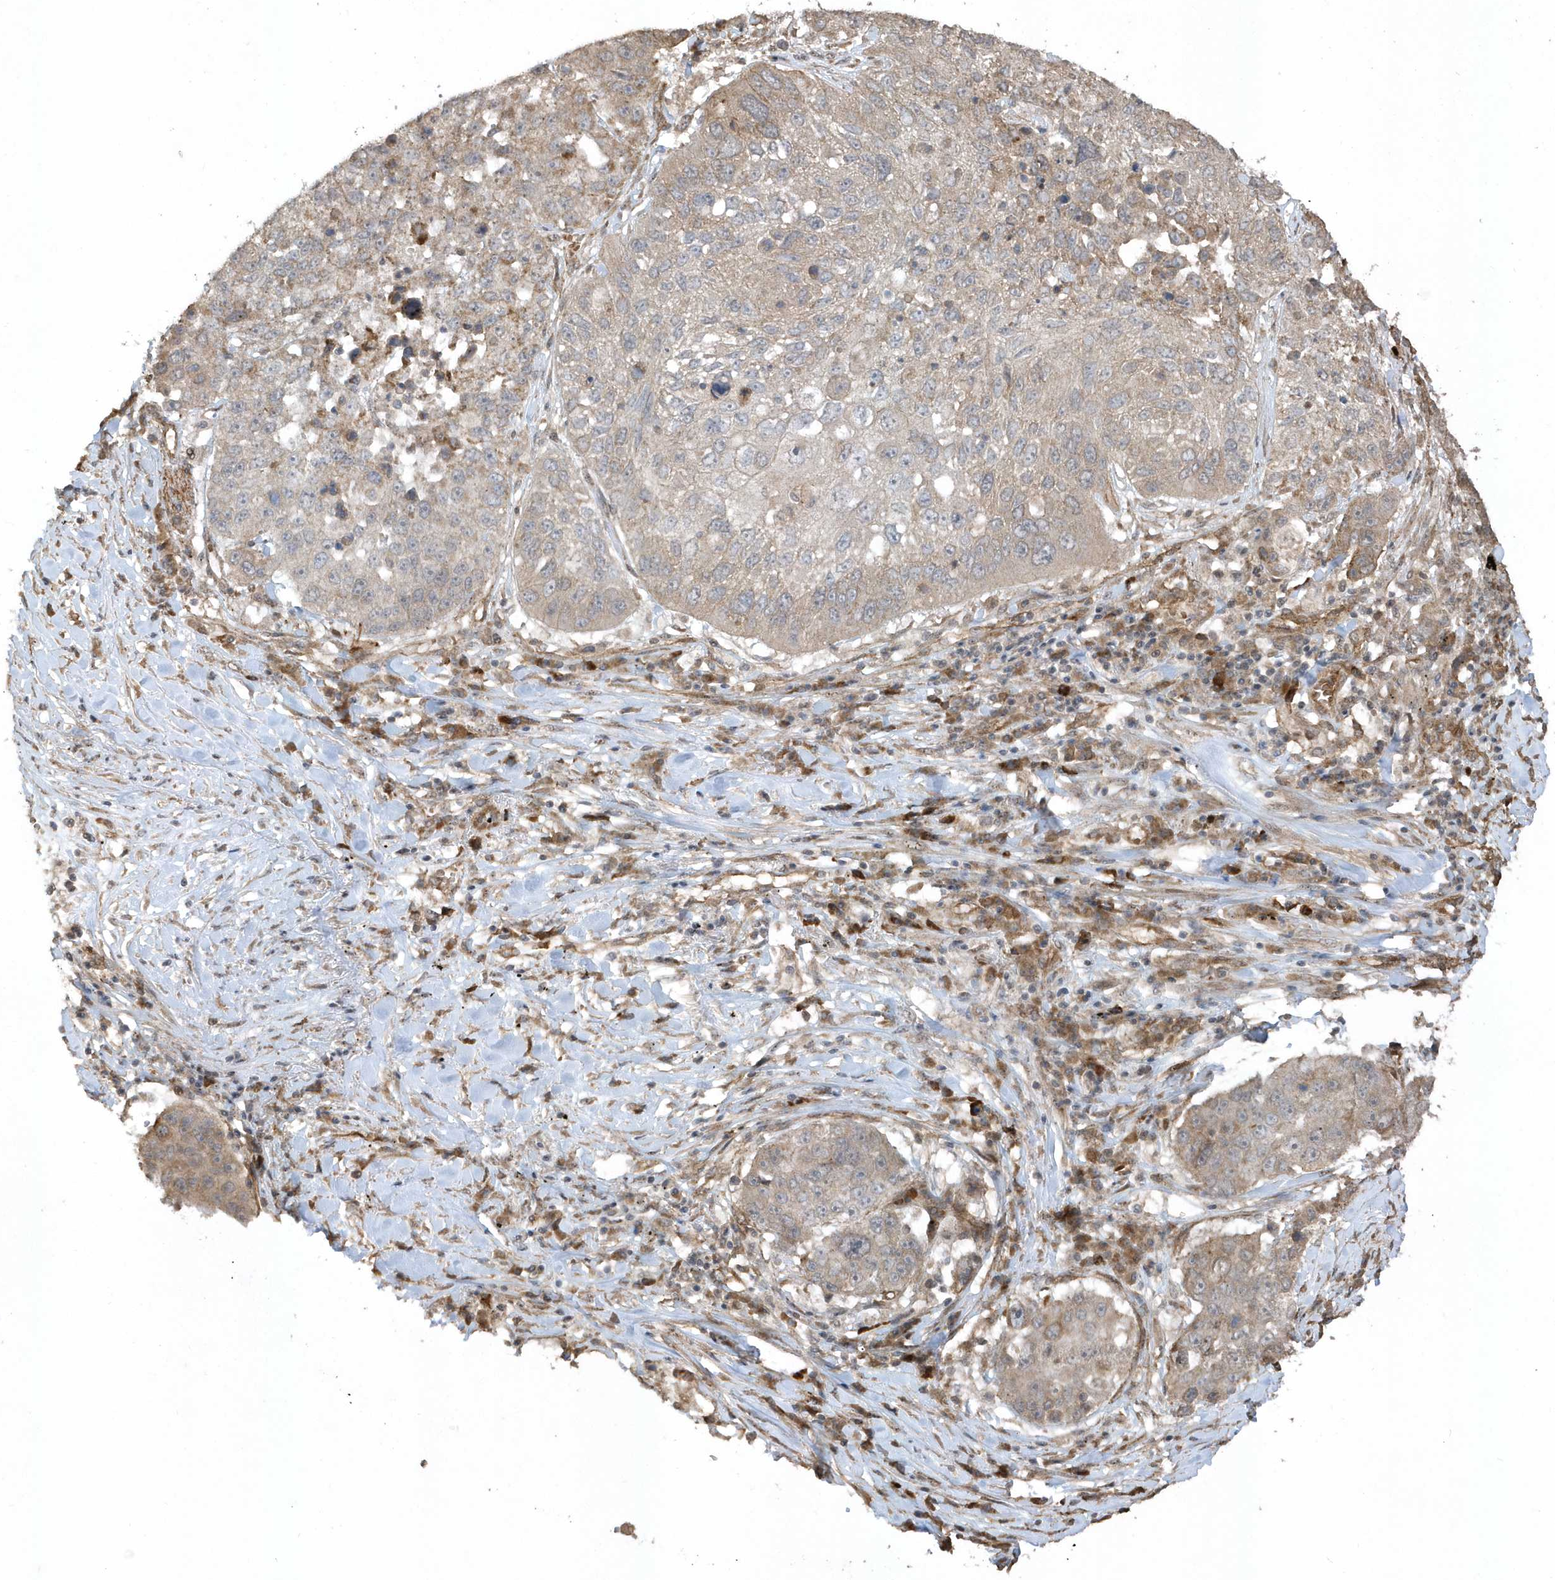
{"staining": {"intensity": "weak", "quantity": ">75%", "location": "cytoplasmic/membranous"}, "tissue": "lung cancer", "cell_type": "Tumor cells", "image_type": "cancer", "snomed": [{"axis": "morphology", "description": "Squamous cell carcinoma, NOS"}, {"axis": "topography", "description": "Lung"}], "caption": "Weak cytoplasmic/membranous staining is present in approximately >75% of tumor cells in lung cancer (squamous cell carcinoma). (IHC, brightfield microscopy, high magnification).", "gene": "HERPUD1", "patient": {"sex": "male", "age": 61}}